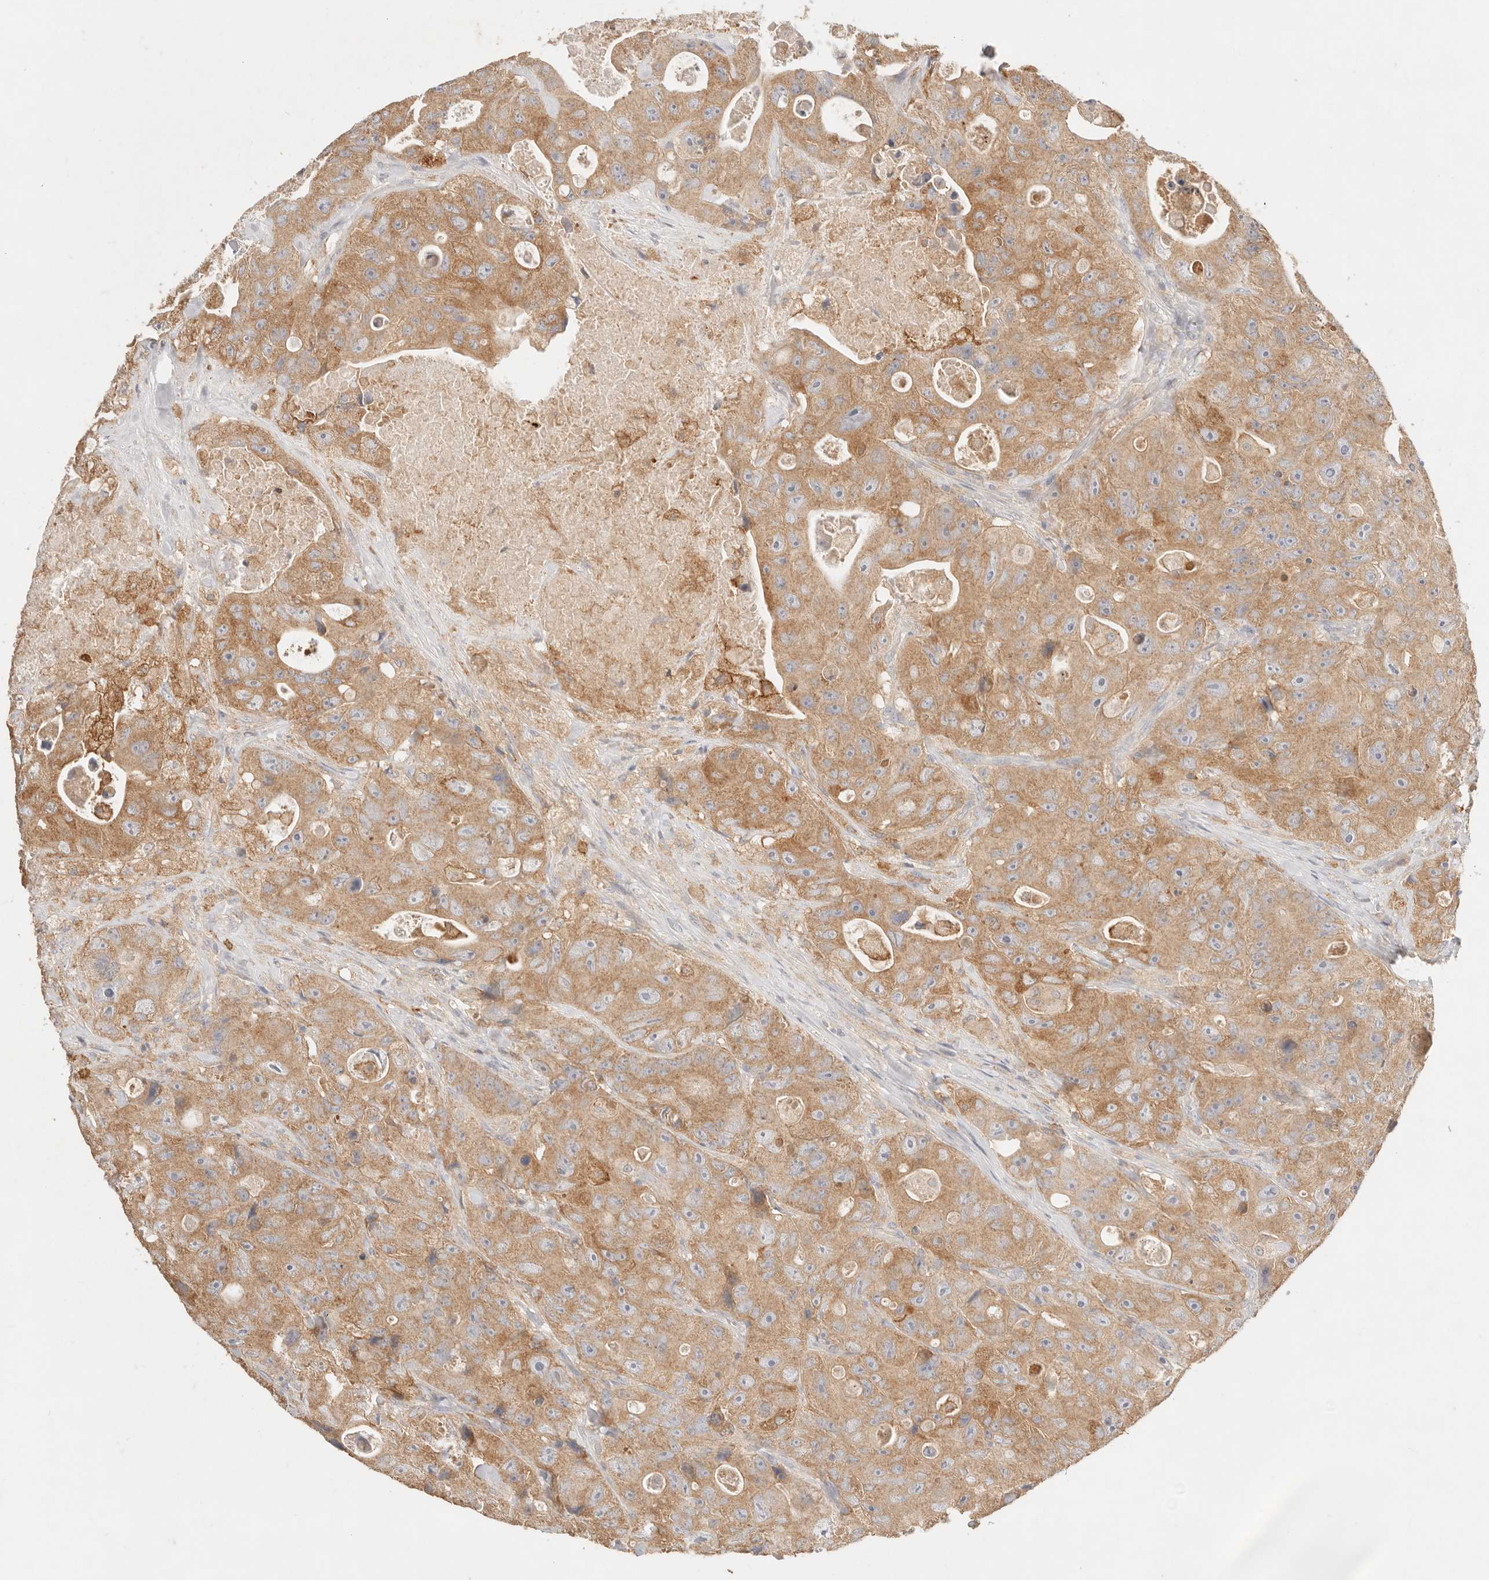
{"staining": {"intensity": "moderate", "quantity": ">75%", "location": "cytoplasmic/membranous"}, "tissue": "colorectal cancer", "cell_type": "Tumor cells", "image_type": "cancer", "snomed": [{"axis": "morphology", "description": "Adenocarcinoma, NOS"}, {"axis": "topography", "description": "Colon"}], "caption": "Colorectal cancer stained with a brown dye exhibits moderate cytoplasmic/membranous positive expression in about >75% of tumor cells.", "gene": "HK2", "patient": {"sex": "female", "age": 46}}